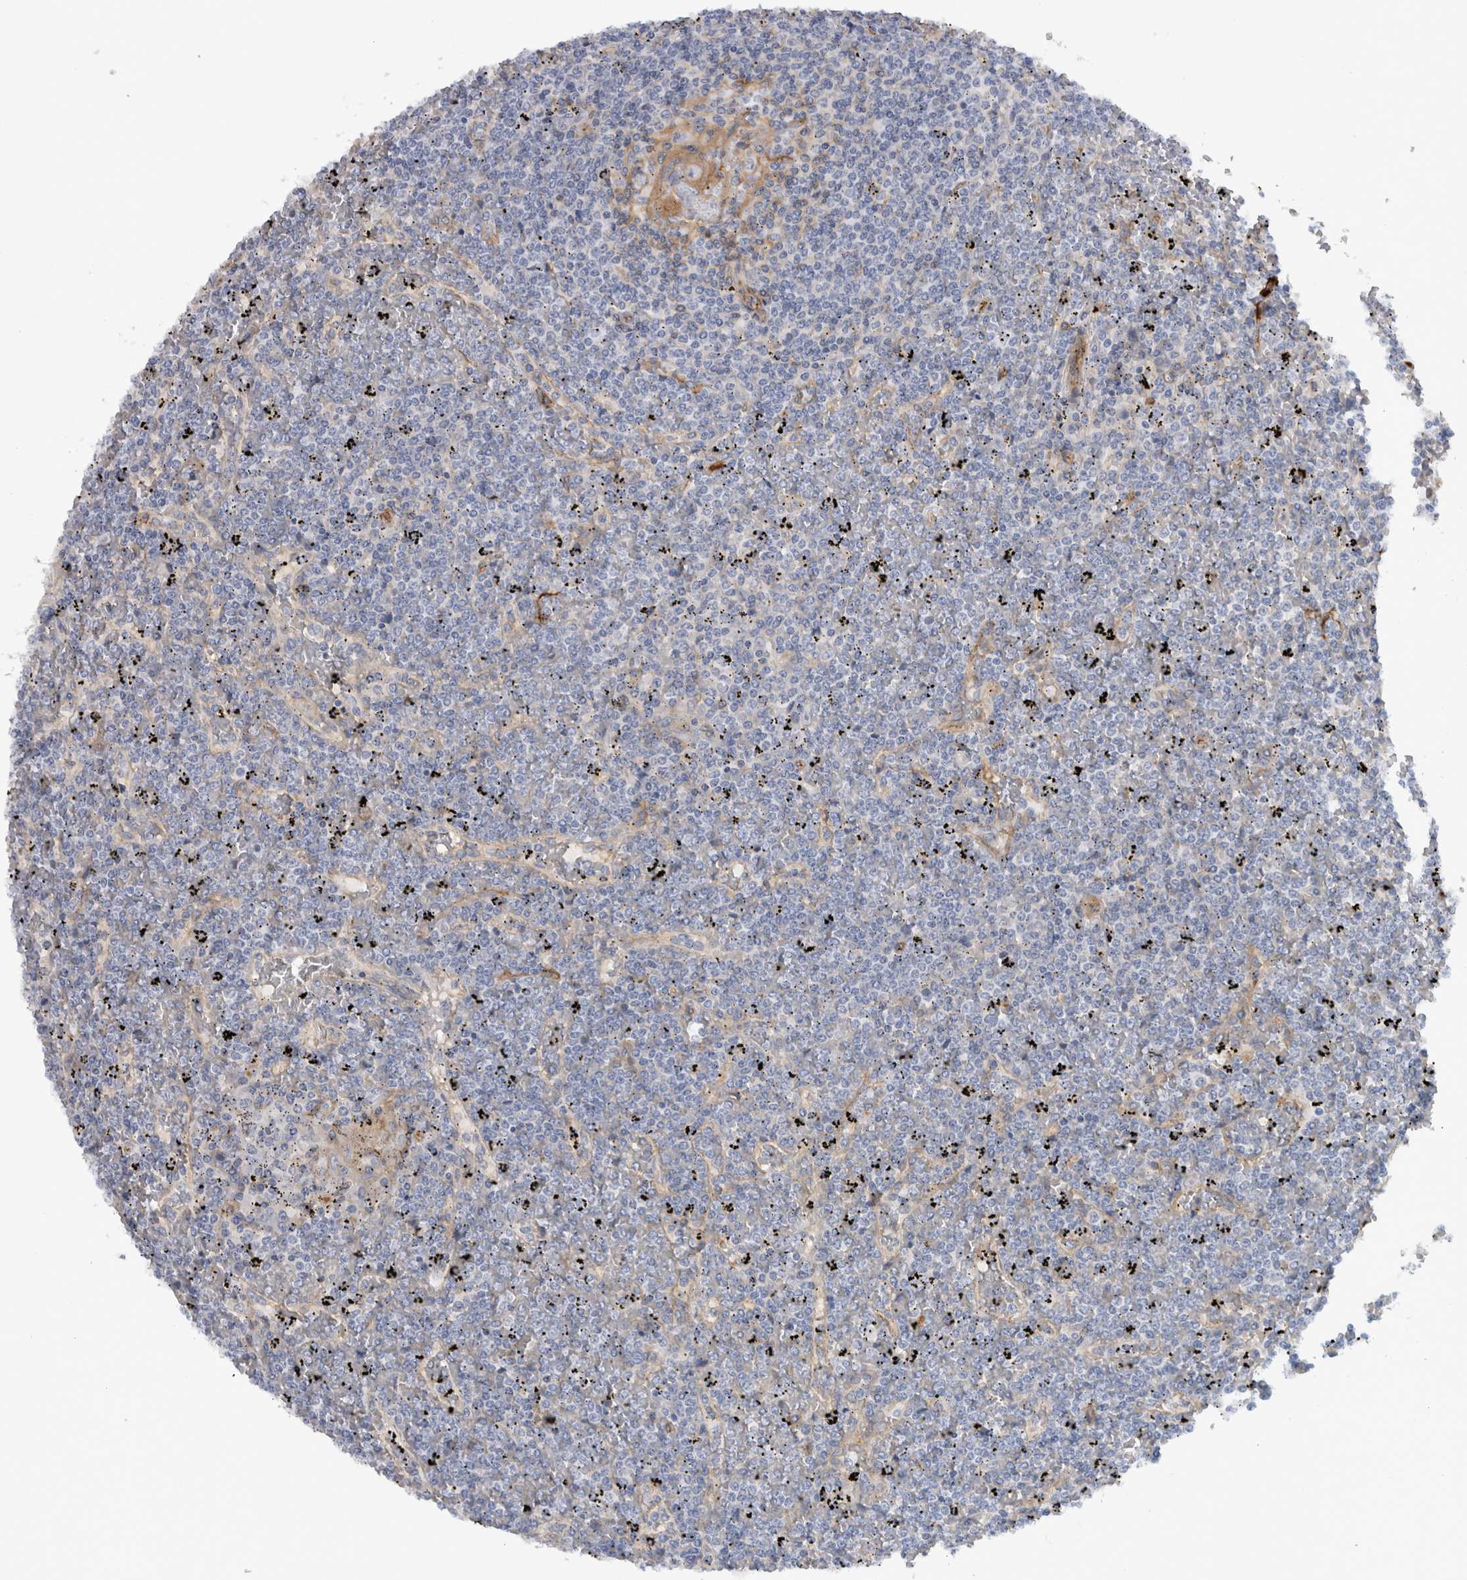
{"staining": {"intensity": "negative", "quantity": "none", "location": "none"}, "tissue": "lymphoma", "cell_type": "Tumor cells", "image_type": "cancer", "snomed": [{"axis": "morphology", "description": "Malignant lymphoma, non-Hodgkin's type, Low grade"}, {"axis": "topography", "description": "Spleen"}], "caption": "Image shows no significant protein staining in tumor cells of malignant lymphoma, non-Hodgkin's type (low-grade).", "gene": "CD59", "patient": {"sex": "female", "age": 19}}